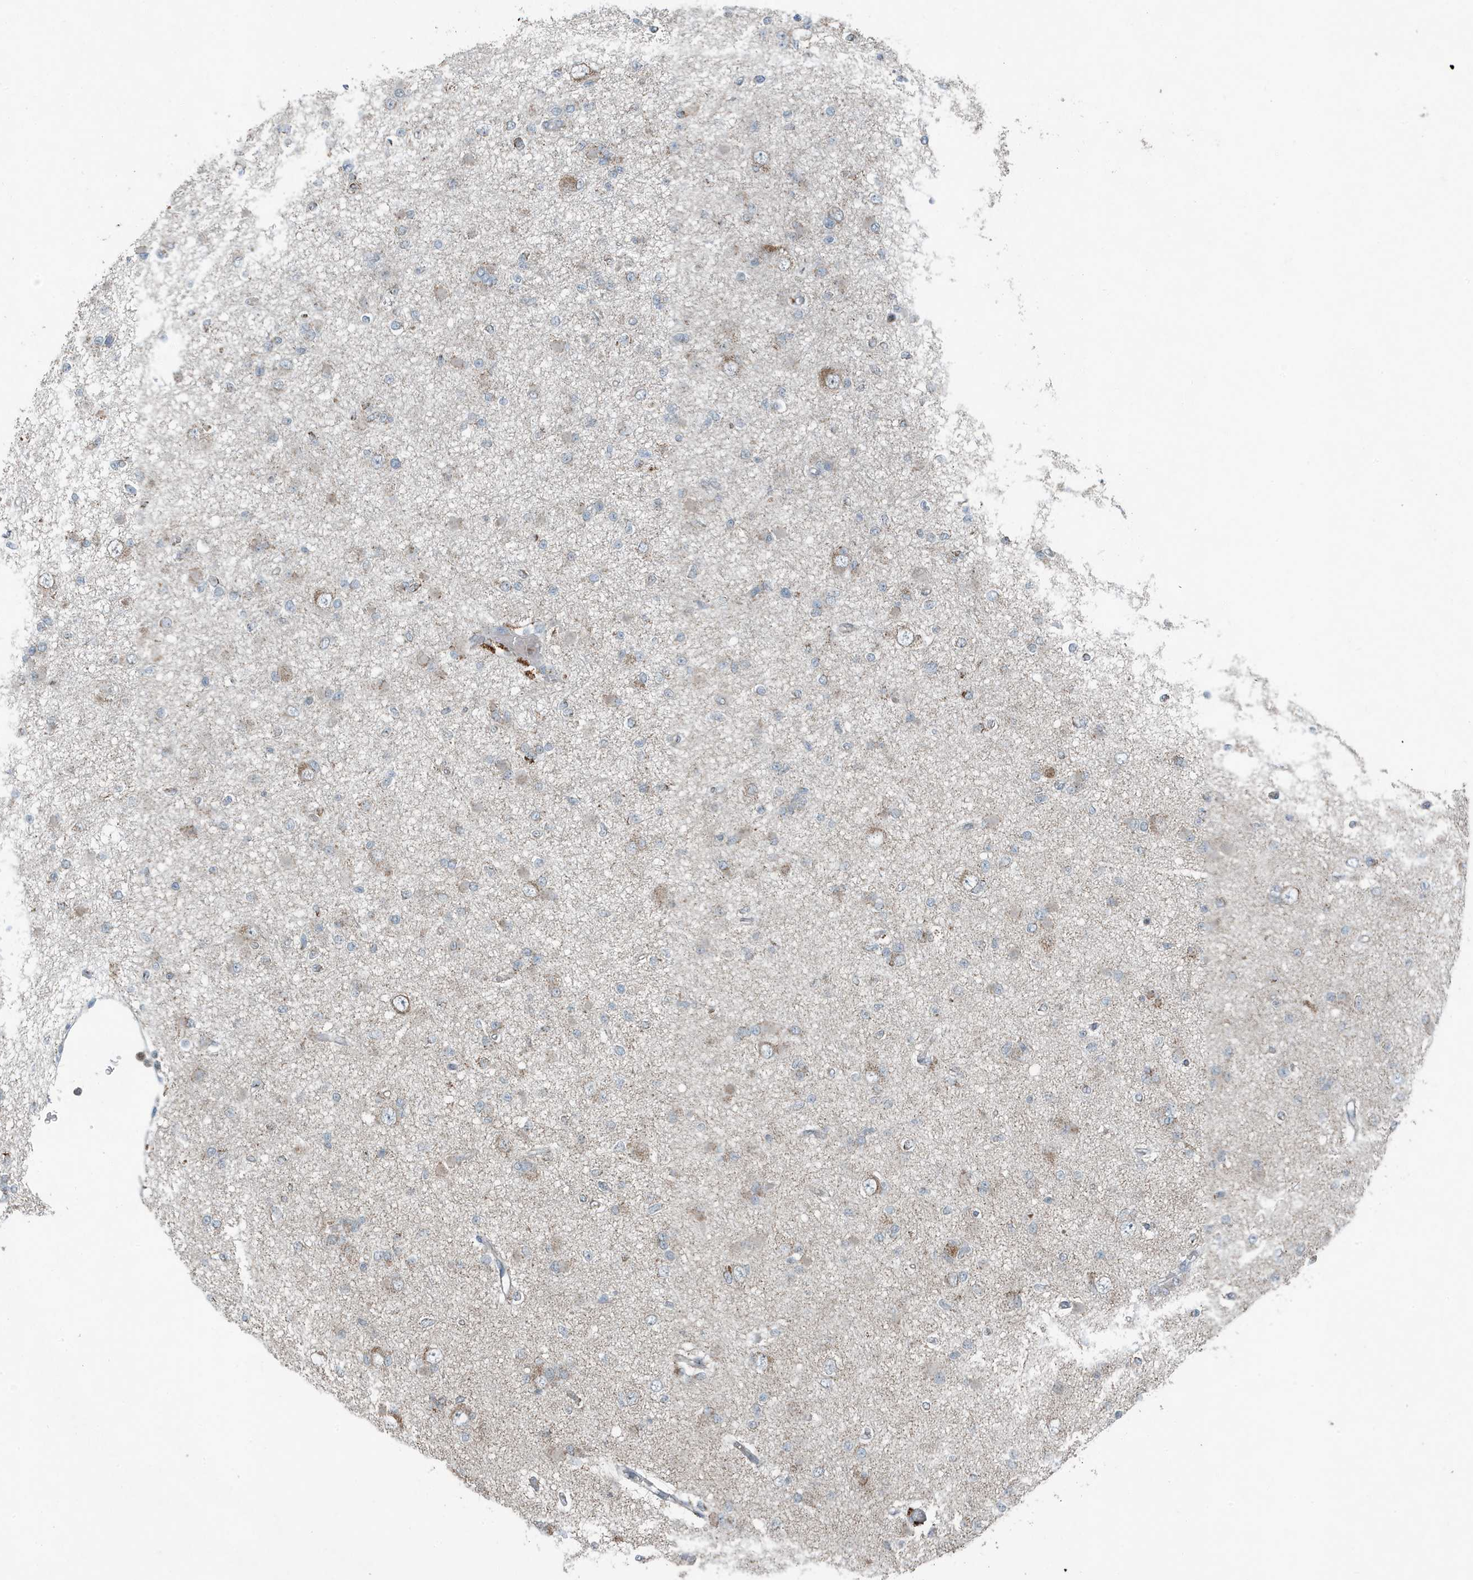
{"staining": {"intensity": "negative", "quantity": "none", "location": "none"}, "tissue": "glioma", "cell_type": "Tumor cells", "image_type": "cancer", "snomed": [{"axis": "morphology", "description": "Glioma, malignant, Low grade"}, {"axis": "topography", "description": "Brain"}], "caption": "The micrograph demonstrates no staining of tumor cells in glioma.", "gene": "MT-CYB", "patient": {"sex": "female", "age": 22}}